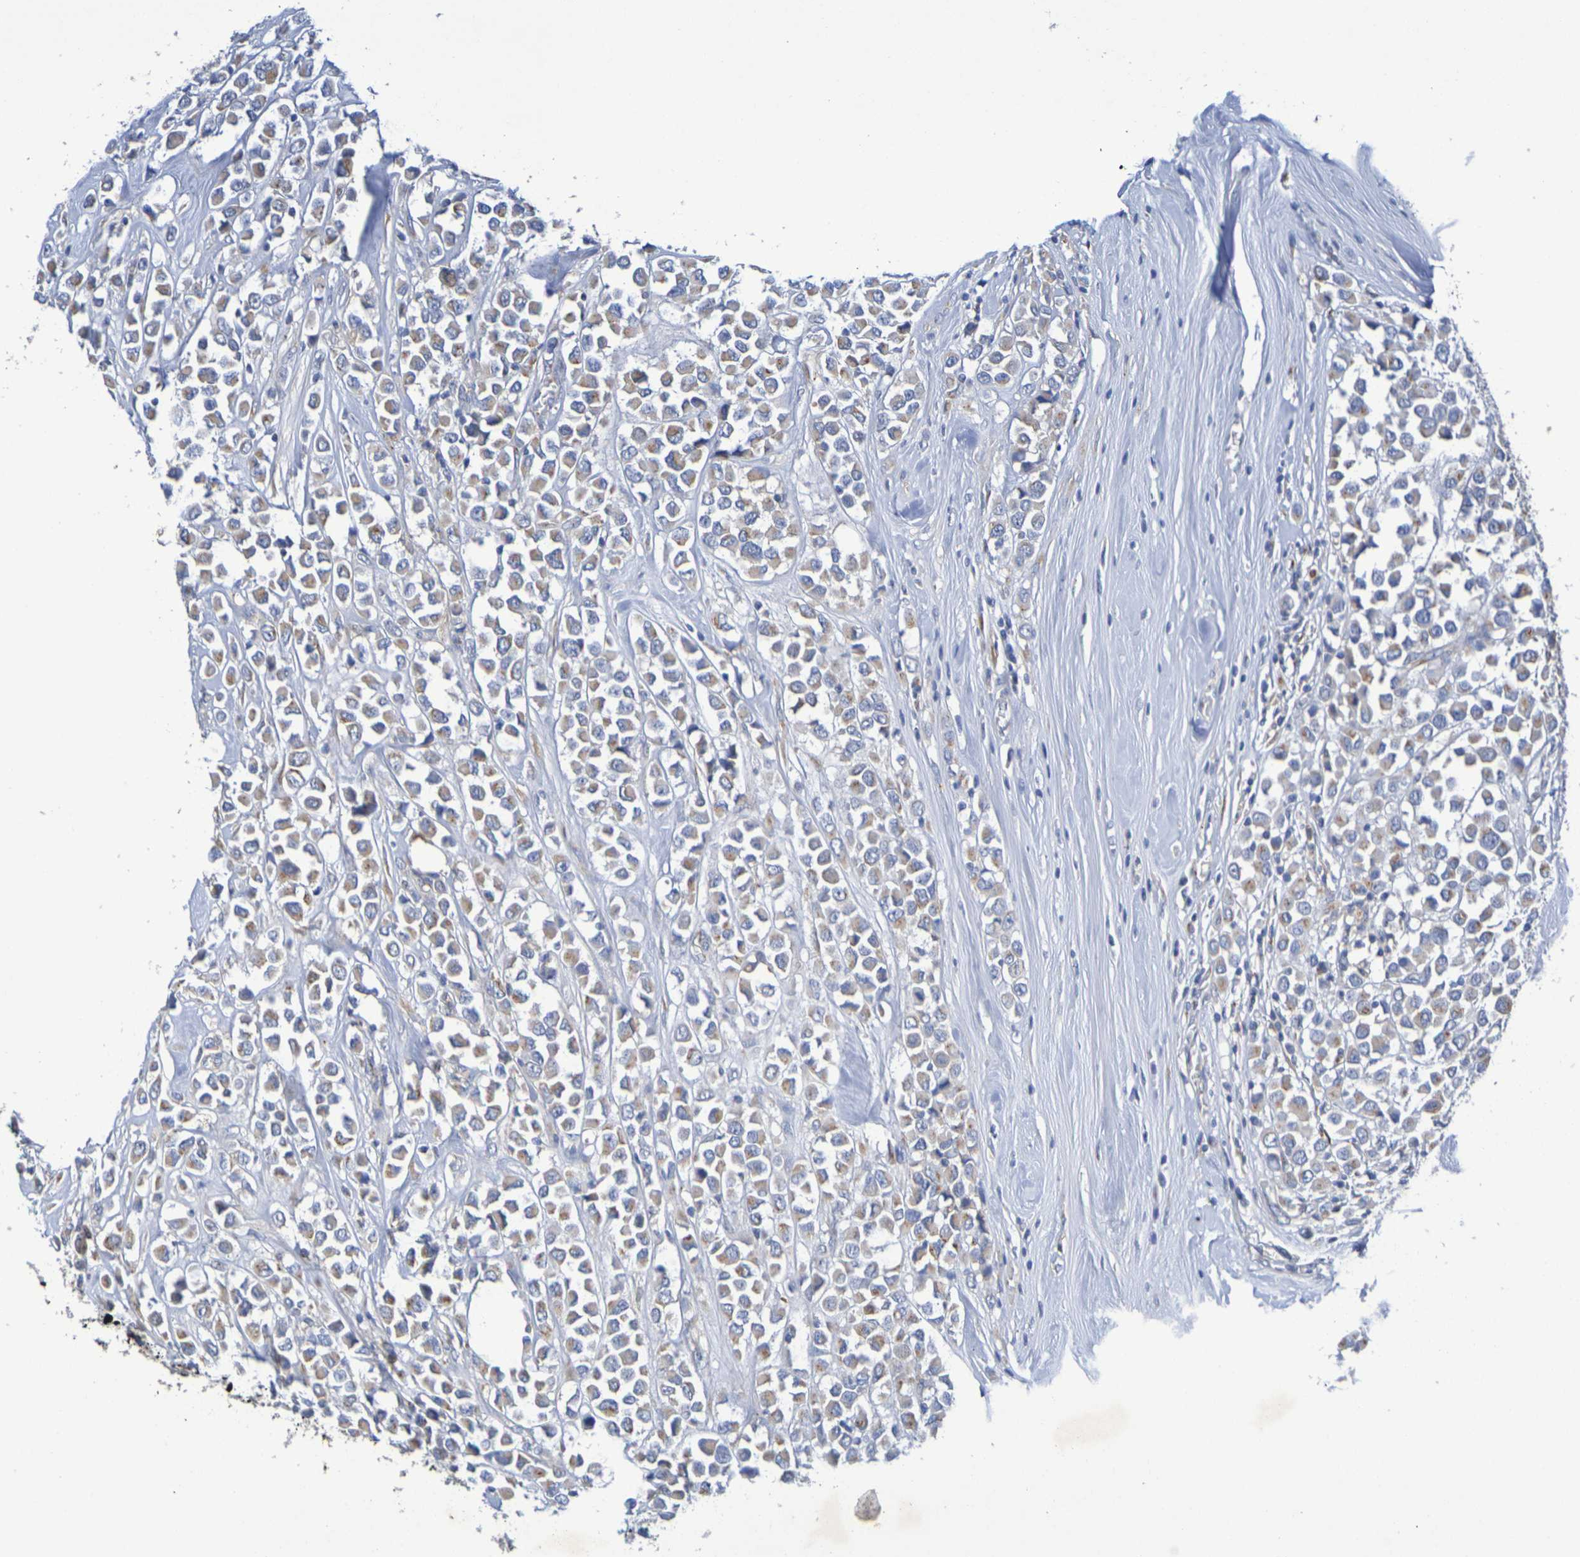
{"staining": {"intensity": "weak", "quantity": ">75%", "location": "cytoplasmic/membranous"}, "tissue": "breast cancer", "cell_type": "Tumor cells", "image_type": "cancer", "snomed": [{"axis": "morphology", "description": "Duct carcinoma"}, {"axis": "topography", "description": "Breast"}], "caption": "IHC image of breast cancer (infiltrating ductal carcinoma) stained for a protein (brown), which demonstrates low levels of weak cytoplasmic/membranous positivity in approximately >75% of tumor cells.", "gene": "DCP2", "patient": {"sex": "female", "age": 61}}